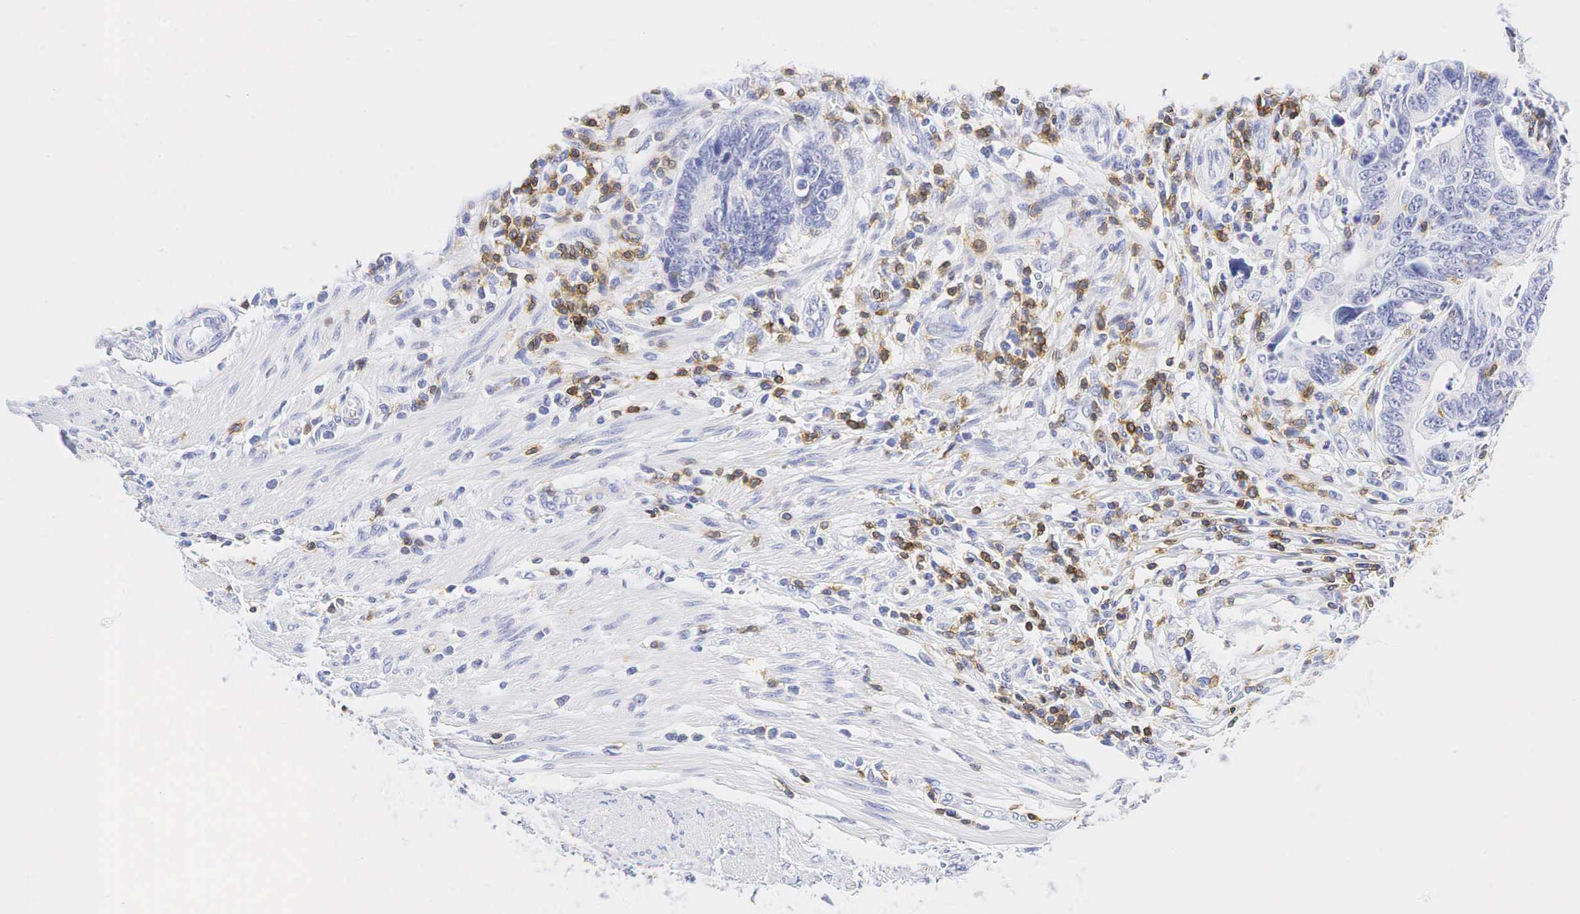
{"staining": {"intensity": "negative", "quantity": "none", "location": "none"}, "tissue": "colorectal cancer", "cell_type": "Tumor cells", "image_type": "cancer", "snomed": [{"axis": "morphology", "description": "Adenocarcinoma, NOS"}, {"axis": "topography", "description": "Colon"}], "caption": "A high-resolution micrograph shows IHC staining of colorectal cancer (adenocarcinoma), which exhibits no significant positivity in tumor cells. (DAB IHC with hematoxylin counter stain).", "gene": "CD3E", "patient": {"sex": "female", "age": 78}}